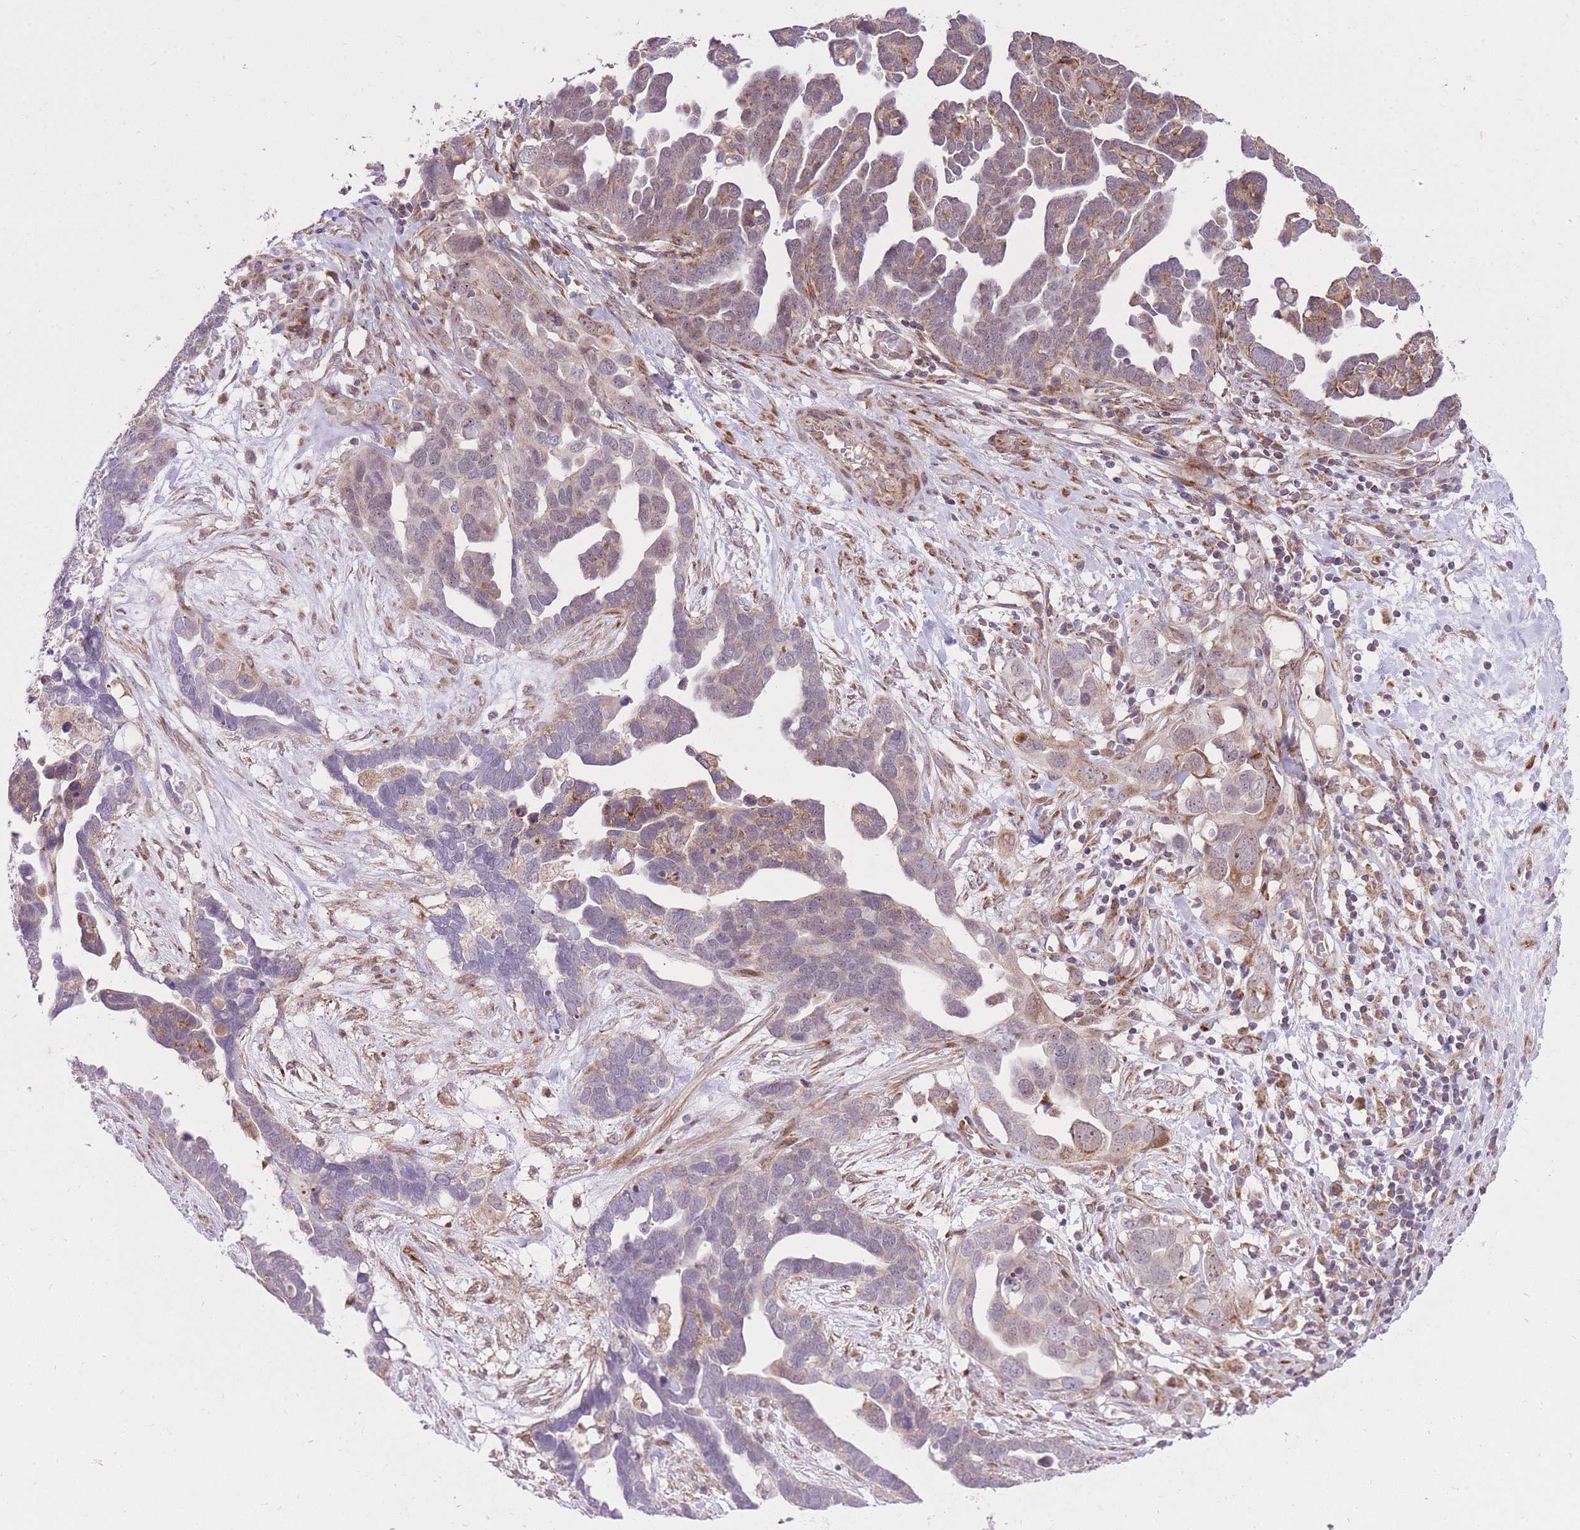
{"staining": {"intensity": "weak", "quantity": "<25%", "location": "cytoplasmic/membranous"}, "tissue": "ovarian cancer", "cell_type": "Tumor cells", "image_type": "cancer", "snomed": [{"axis": "morphology", "description": "Cystadenocarcinoma, serous, NOS"}, {"axis": "topography", "description": "Ovary"}], "caption": "An immunohistochemistry (IHC) micrograph of serous cystadenocarcinoma (ovarian) is shown. There is no staining in tumor cells of serous cystadenocarcinoma (ovarian). (Immunohistochemistry, brightfield microscopy, high magnification).", "gene": "SLC4A4", "patient": {"sex": "female", "age": 54}}